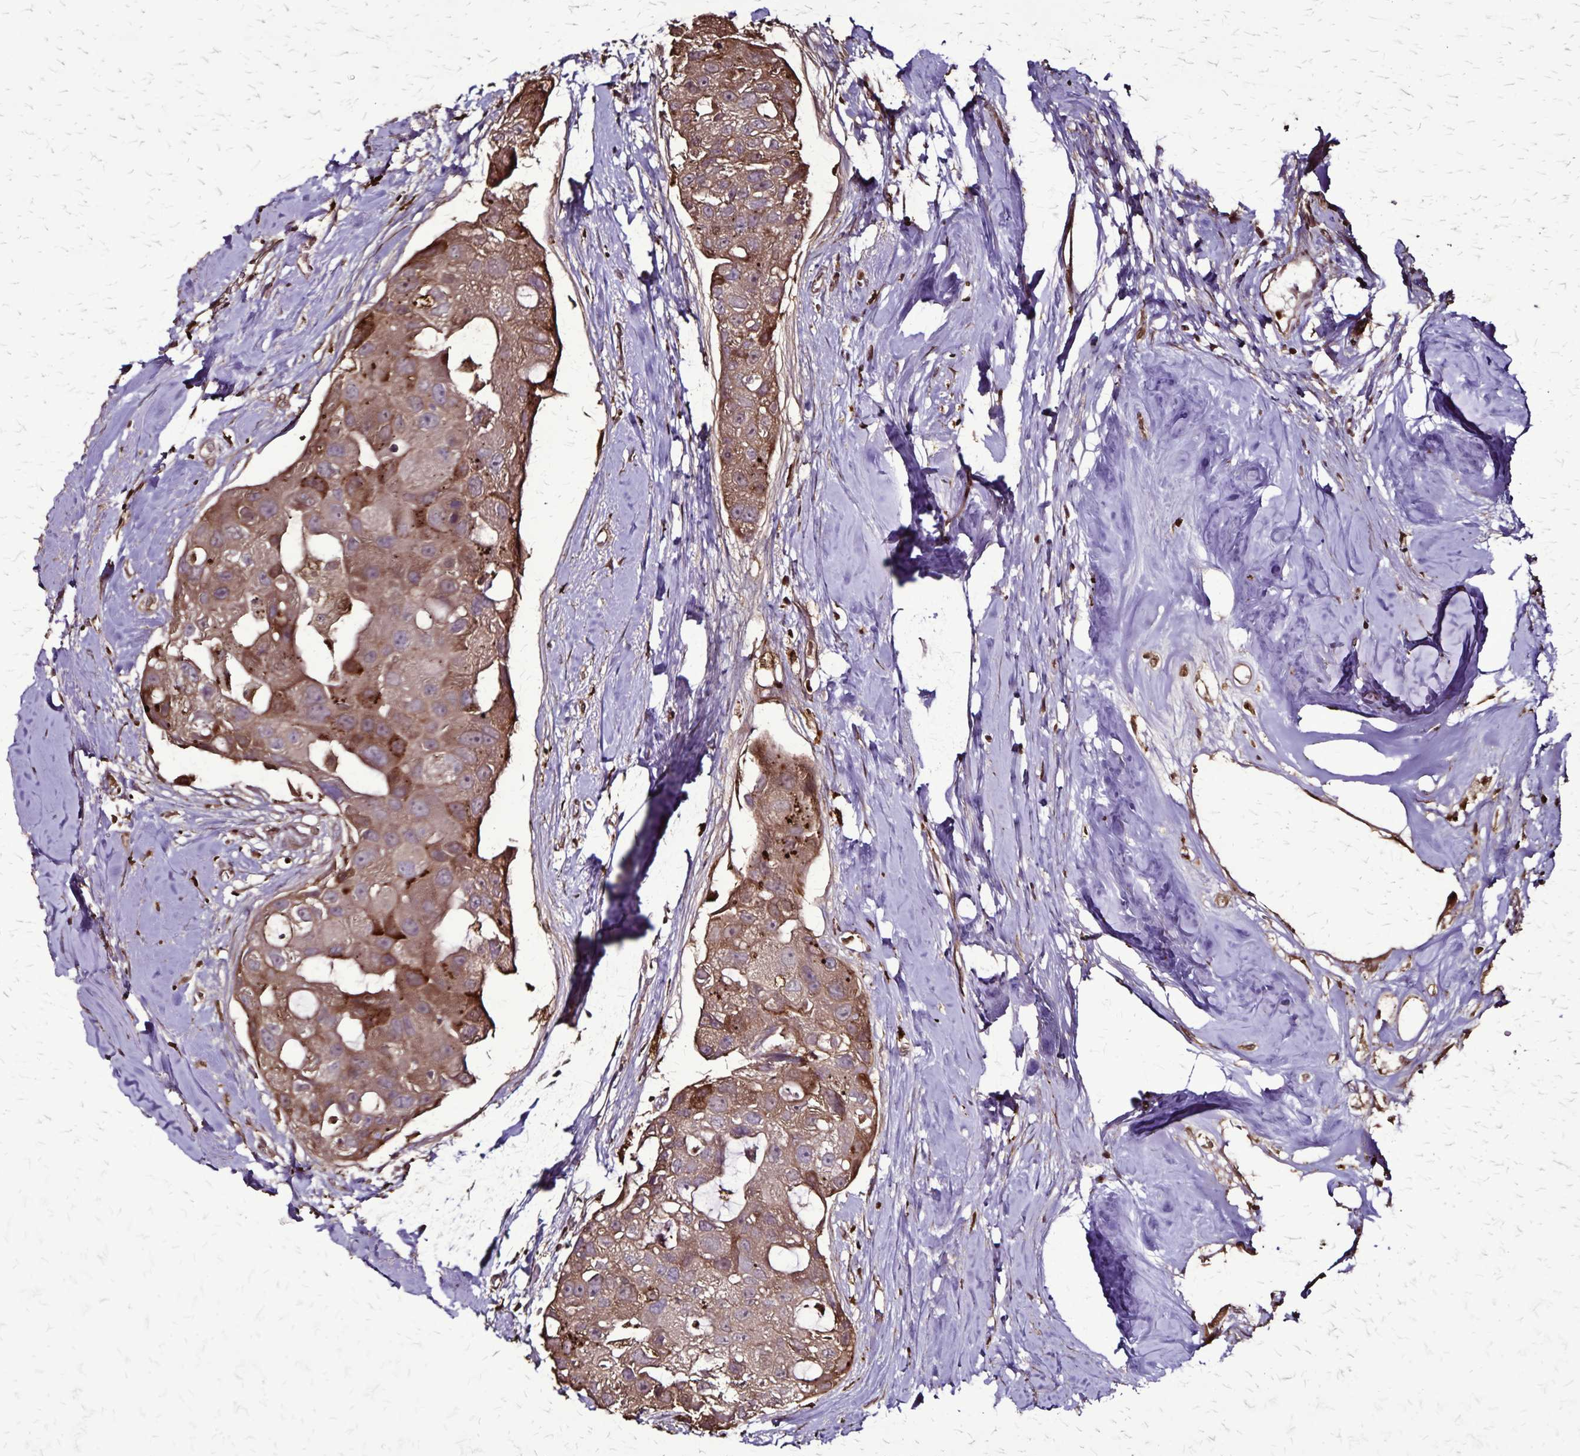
{"staining": {"intensity": "moderate", "quantity": ">75%", "location": "cytoplasmic/membranous"}, "tissue": "breast cancer", "cell_type": "Tumor cells", "image_type": "cancer", "snomed": [{"axis": "morphology", "description": "Duct carcinoma"}, {"axis": "topography", "description": "Breast"}], "caption": "Breast intraductal carcinoma tissue shows moderate cytoplasmic/membranous staining in approximately >75% of tumor cells, visualized by immunohistochemistry.", "gene": "CHMP1B", "patient": {"sex": "female", "age": 43}}